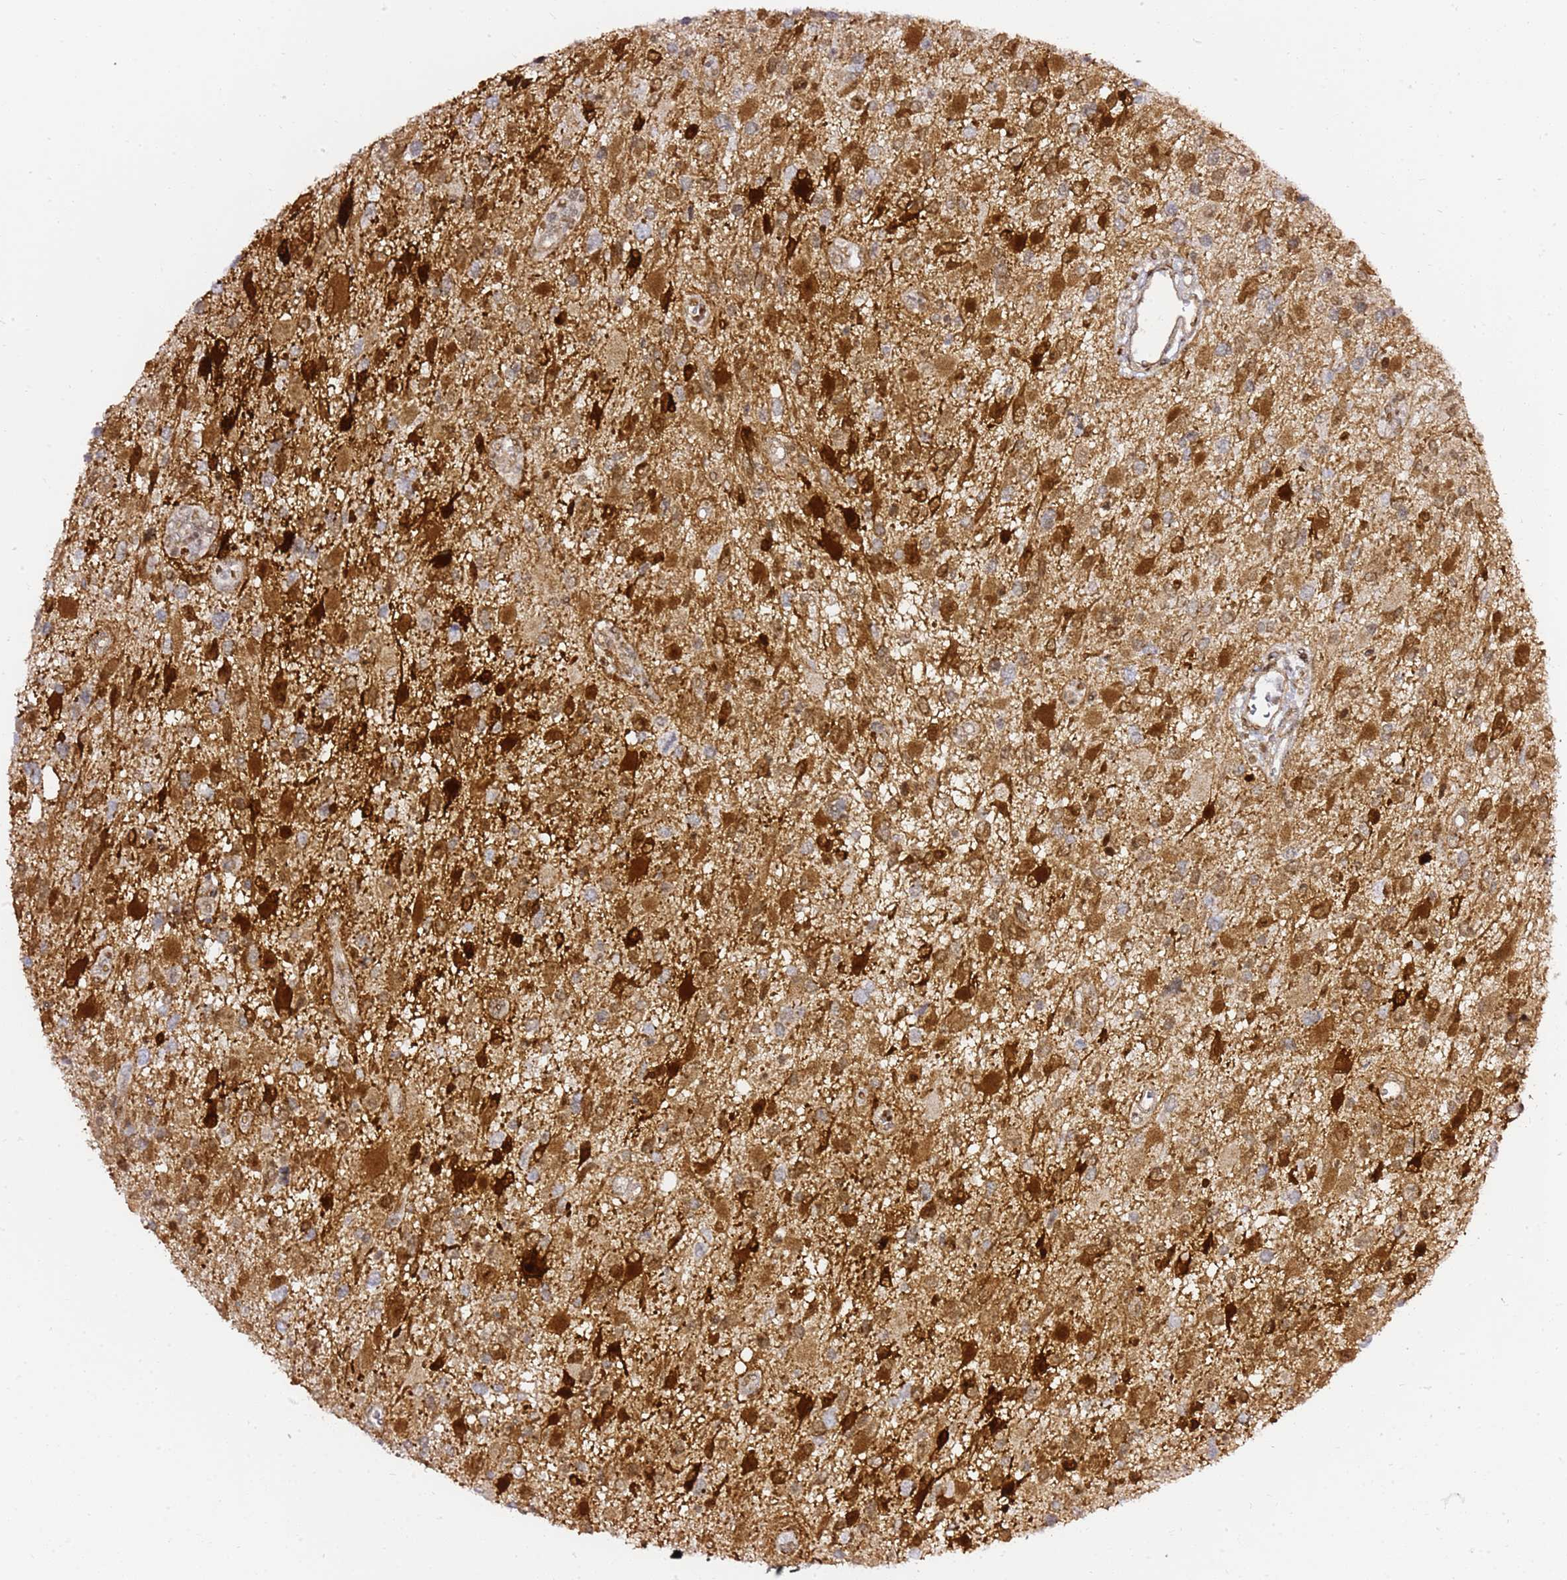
{"staining": {"intensity": "strong", "quantity": ">75%", "location": "cytoplasmic/membranous,nuclear"}, "tissue": "glioma", "cell_type": "Tumor cells", "image_type": "cancer", "snomed": [{"axis": "morphology", "description": "Glioma, malignant, High grade"}, {"axis": "topography", "description": "Brain"}], "caption": "Immunohistochemistry (IHC) (DAB) staining of malignant high-grade glioma reveals strong cytoplasmic/membranous and nuclear protein staining in about >75% of tumor cells.", "gene": "GBP2", "patient": {"sex": "male", "age": 53}}